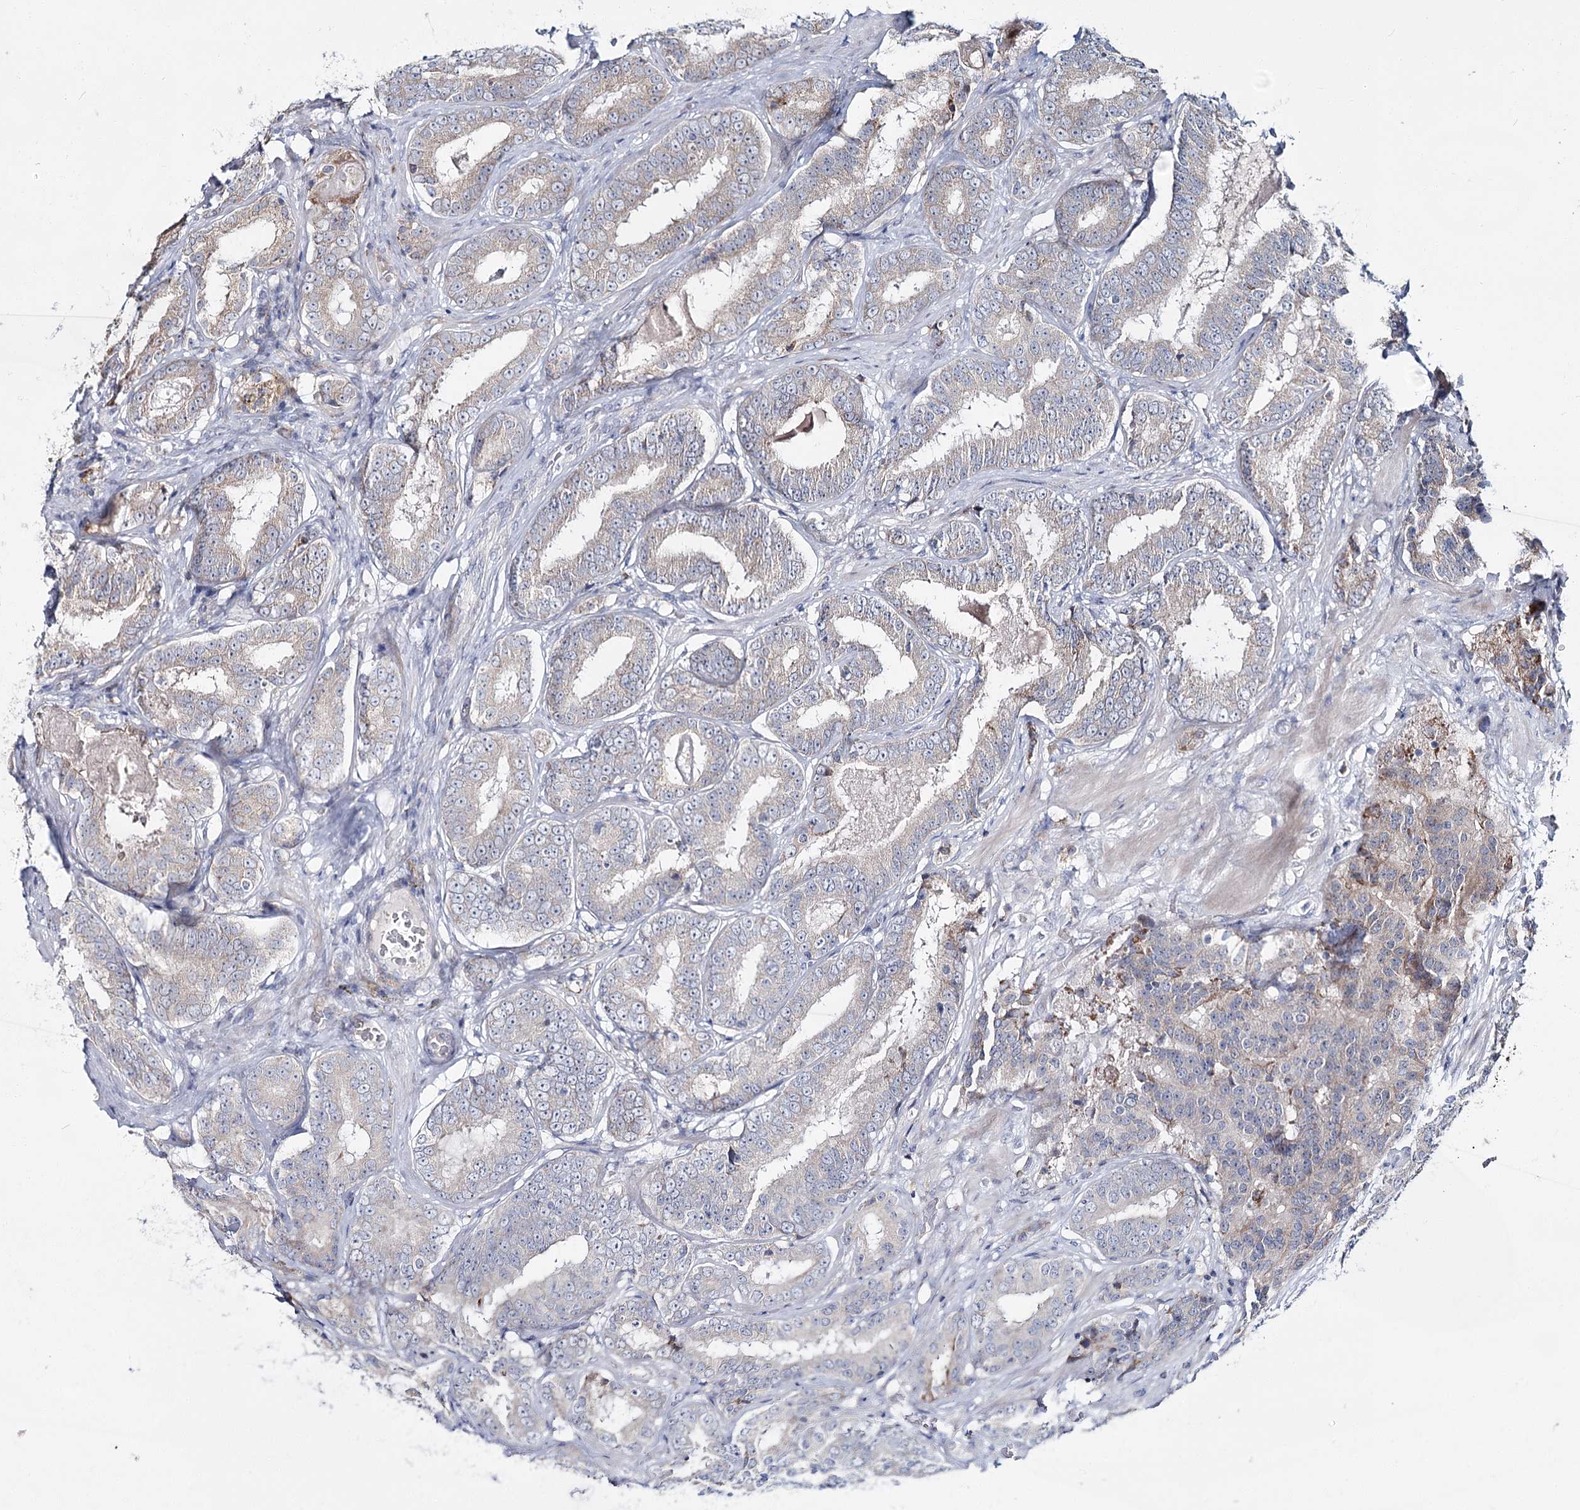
{"staining": {"intensity": "moderate", "quantity": "25%-75%", "location": "cytoplasmic/membranous"}, "tissue": "prostate cancer", "cell_type": "Tumor cells", "image_type": "cancer", "snomed": [{"axis": "morphology", "description": "Adenocarcinoma, High grade"}, {"axis": "topography", "description": "Prostate"}], "caption": "Human prostate cancer stained with a brown dye exhibits moderate cytoplasmic/membranous positive positivity in about 25%-75% of tumor cells.", "gene": "CPLANE1", "patient": {"sex": "male", "age": 57}}